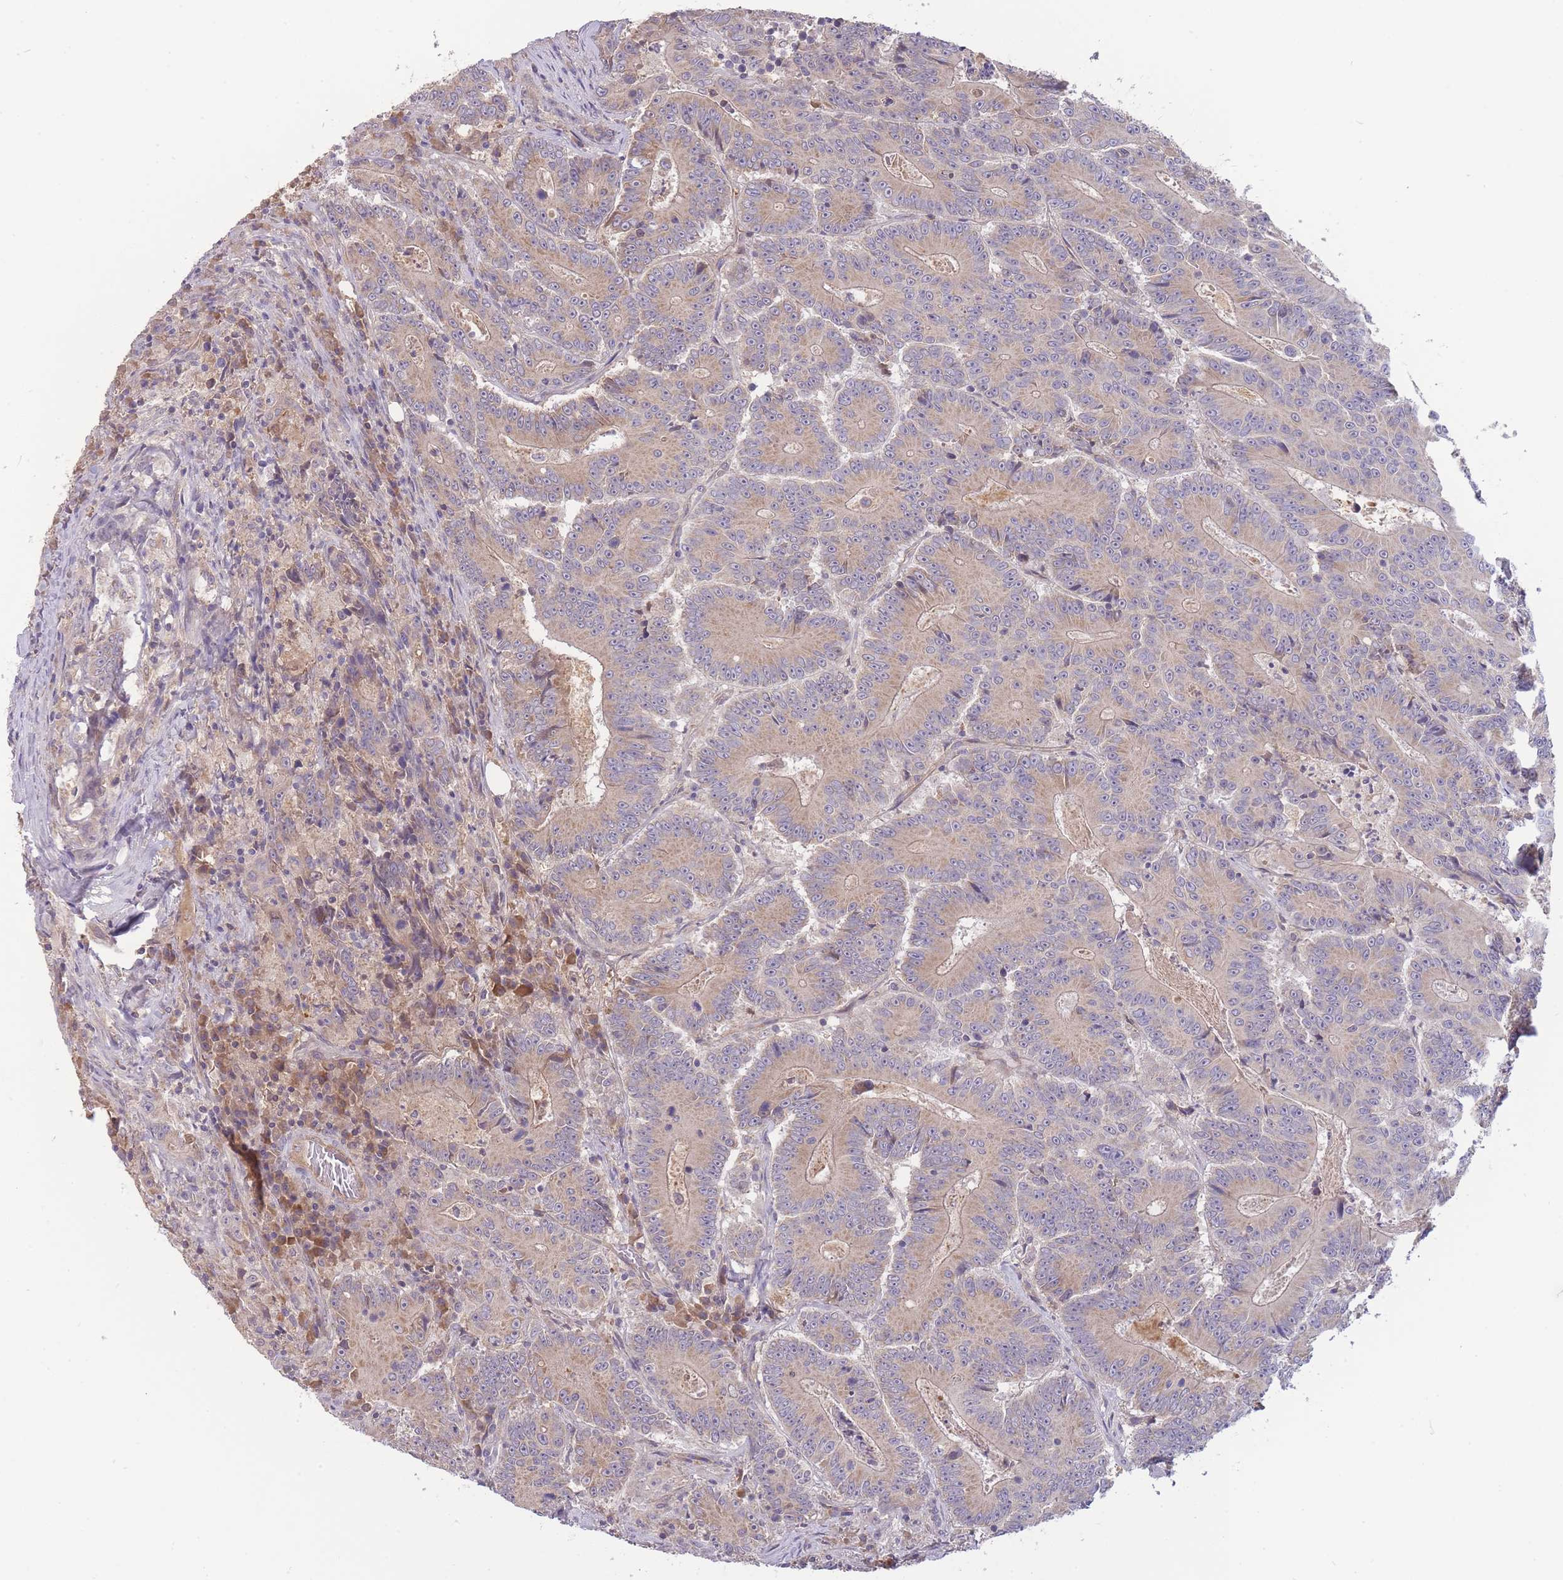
{"staining": {"intensity": "weak", "quantity": ">75%", "location": "cytoplasmic/membranous"}, "tissue": "colorectal cancer", "cell_type": "Tumor cells", "image_type": "cancer", "snomed": [{"axis": "morphology", "description": "Adenocarcinoma, NOS"}, {"axis": "topography", "description": "Colon"}], "caption": "This is an image of immunohistochemistry (IHC) staining of adenocarcinoma (colorectal), which shows weak expression in the cytoplasmic/membranous of tumor cells.", "gene": "NDUFAF5", "patient": {"sex": "male", "age": 83}}